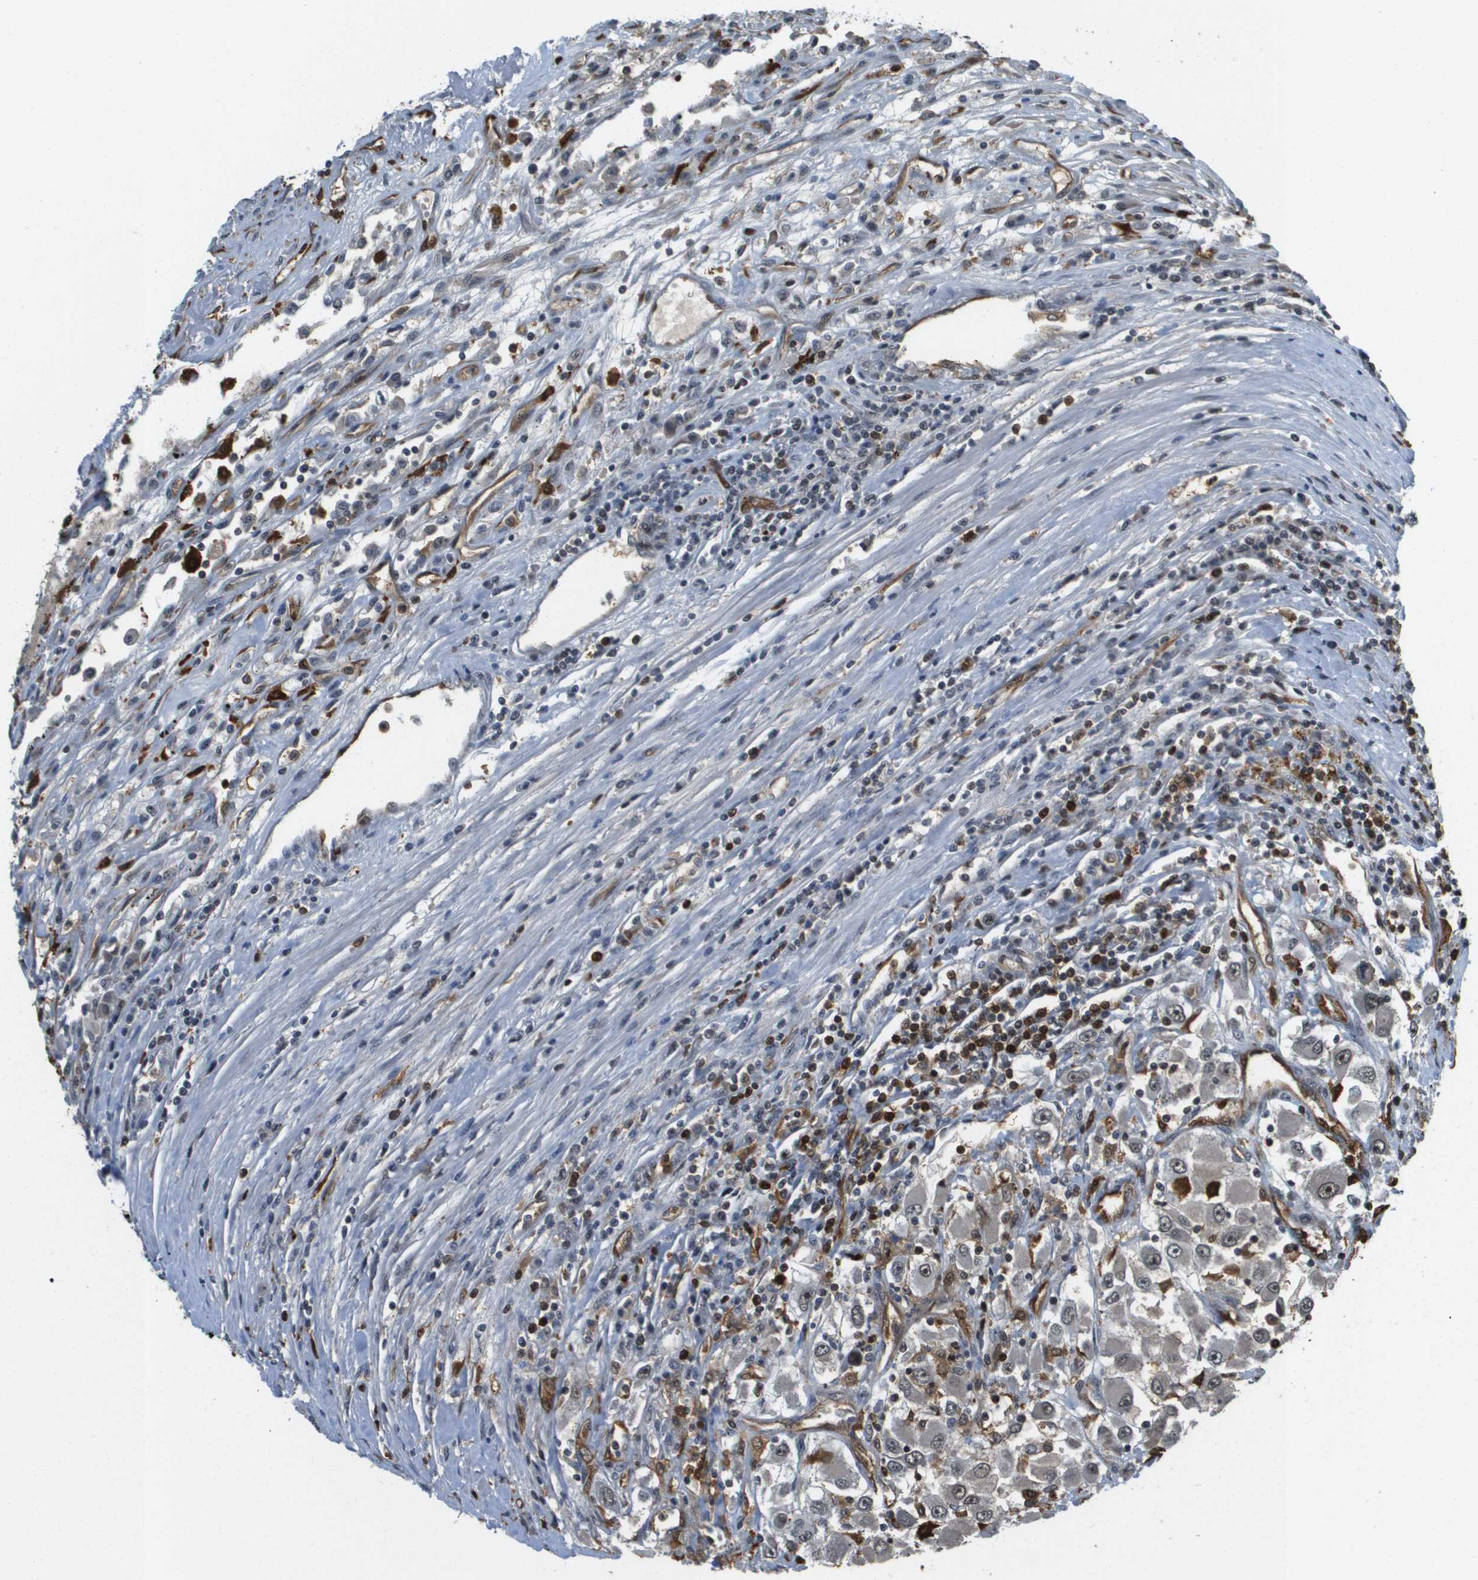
{"staining": {"intensity": "weak", "quantity": "<25%", "location": "nuclear"}, "tissue": "renal cancer", "cell_type": "Tumor cells", "image_type": "cancer", "snomed": [{"axis": "morphology", "description": "Adenocarcinoma, NOS"}, {"axis": "topography", "description": "Kidney"}], "caption": "Tumor cells are negative for brown protein staining in adenocarcinoma (renal).", "gene": "EP400", "patient": {"sex": "female", "age": 52}}